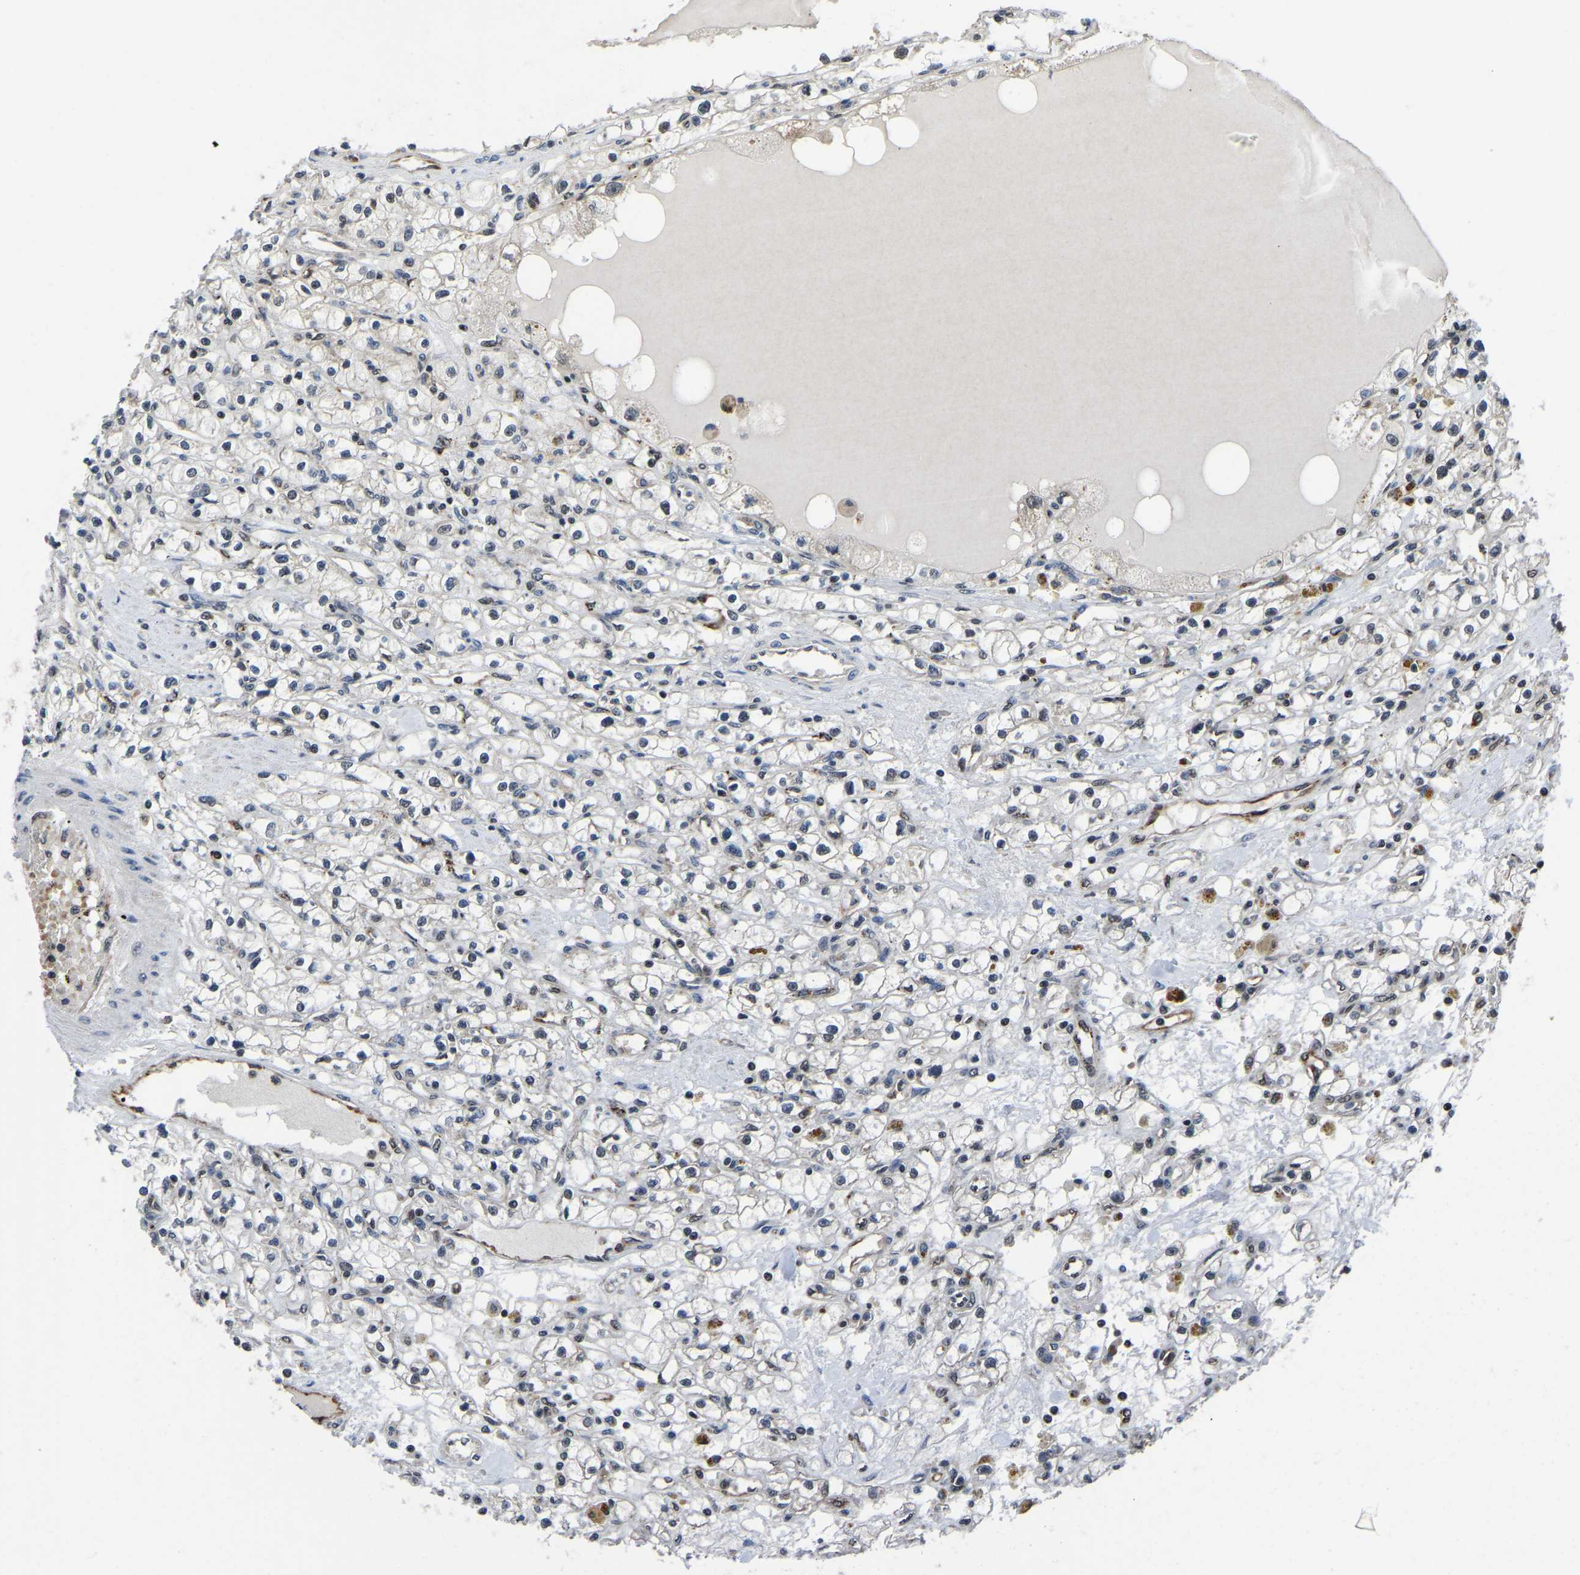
{"staining": {"intensity": "weak", "quantity": "<25%", "location": "nuclear"}, "tissue": "renal cancer", "cell_type": "Tumor cells", "image_type": "cancer", "snomed": [{"axis": "morphology", "description": "Adenocarcinoma, NOS"}, {"axis": "topography", "description": "Kidney"}], "caption": "IHC of renal cancer (adenocarcinoma) exhibits no expression in tumor cells.", "gene": "DFFA", "patient": {"sex": "male", "age": 56}}